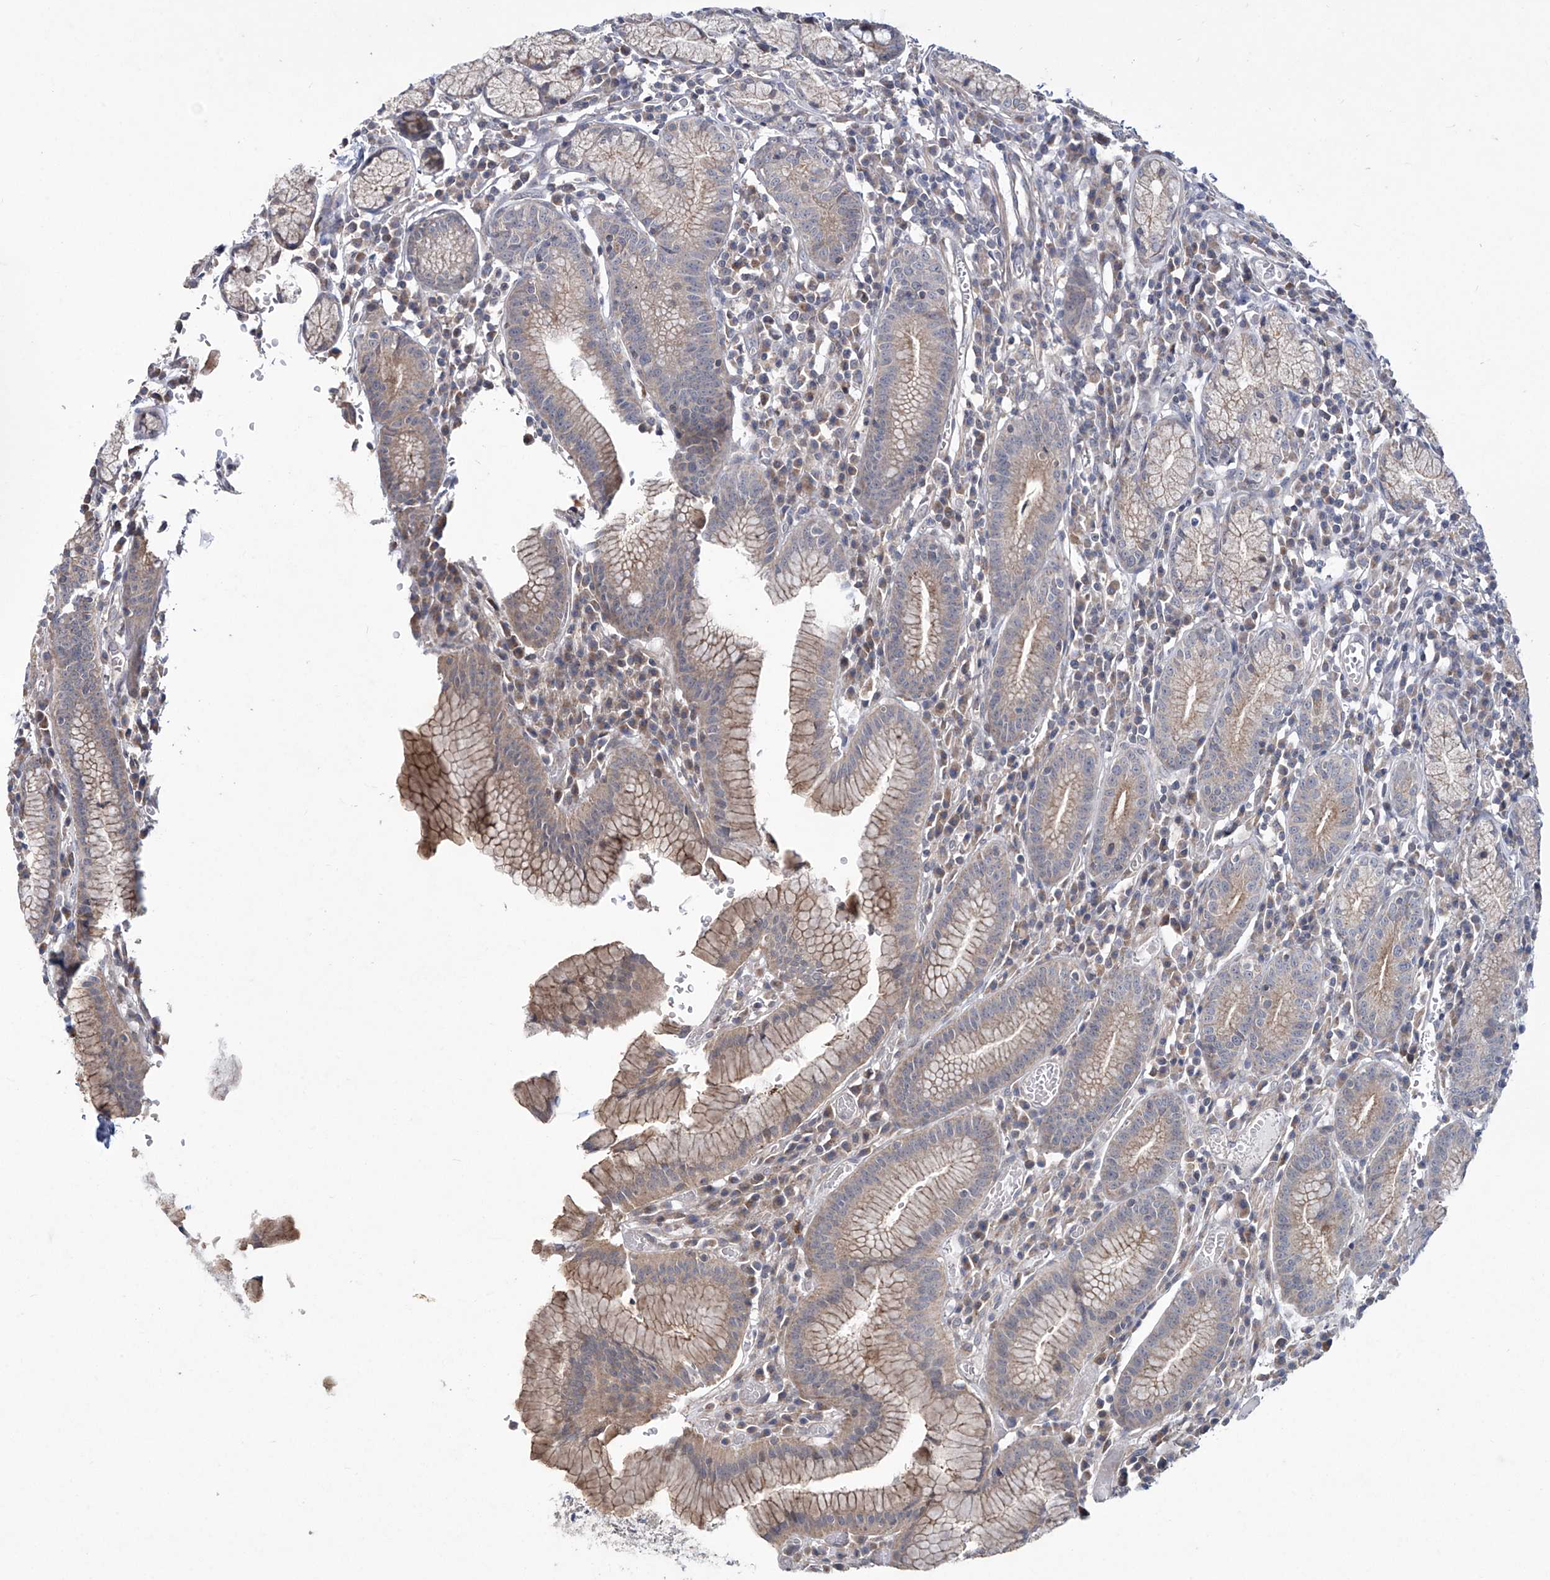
{"staining": {"intensity": "moderate", "quantity": "25%-75%", "location": "cytoplasmic/membranous"}, "tissue": "stomach", "cell_type": "Glandular cells", "image_type": "normal", "snomed": [{"axis": "morphology", "description": "Normal tissue, NOS"}, {"axis": "topography", "description": "Stomach"}], "caption": "Glandular cells reveal moderate cytoplasmic/membranous staining in about 25%-75% of cells in unremarkable stomach.", "gene": "TRIM60", "patient": {"sex": "male", "age": 55}}